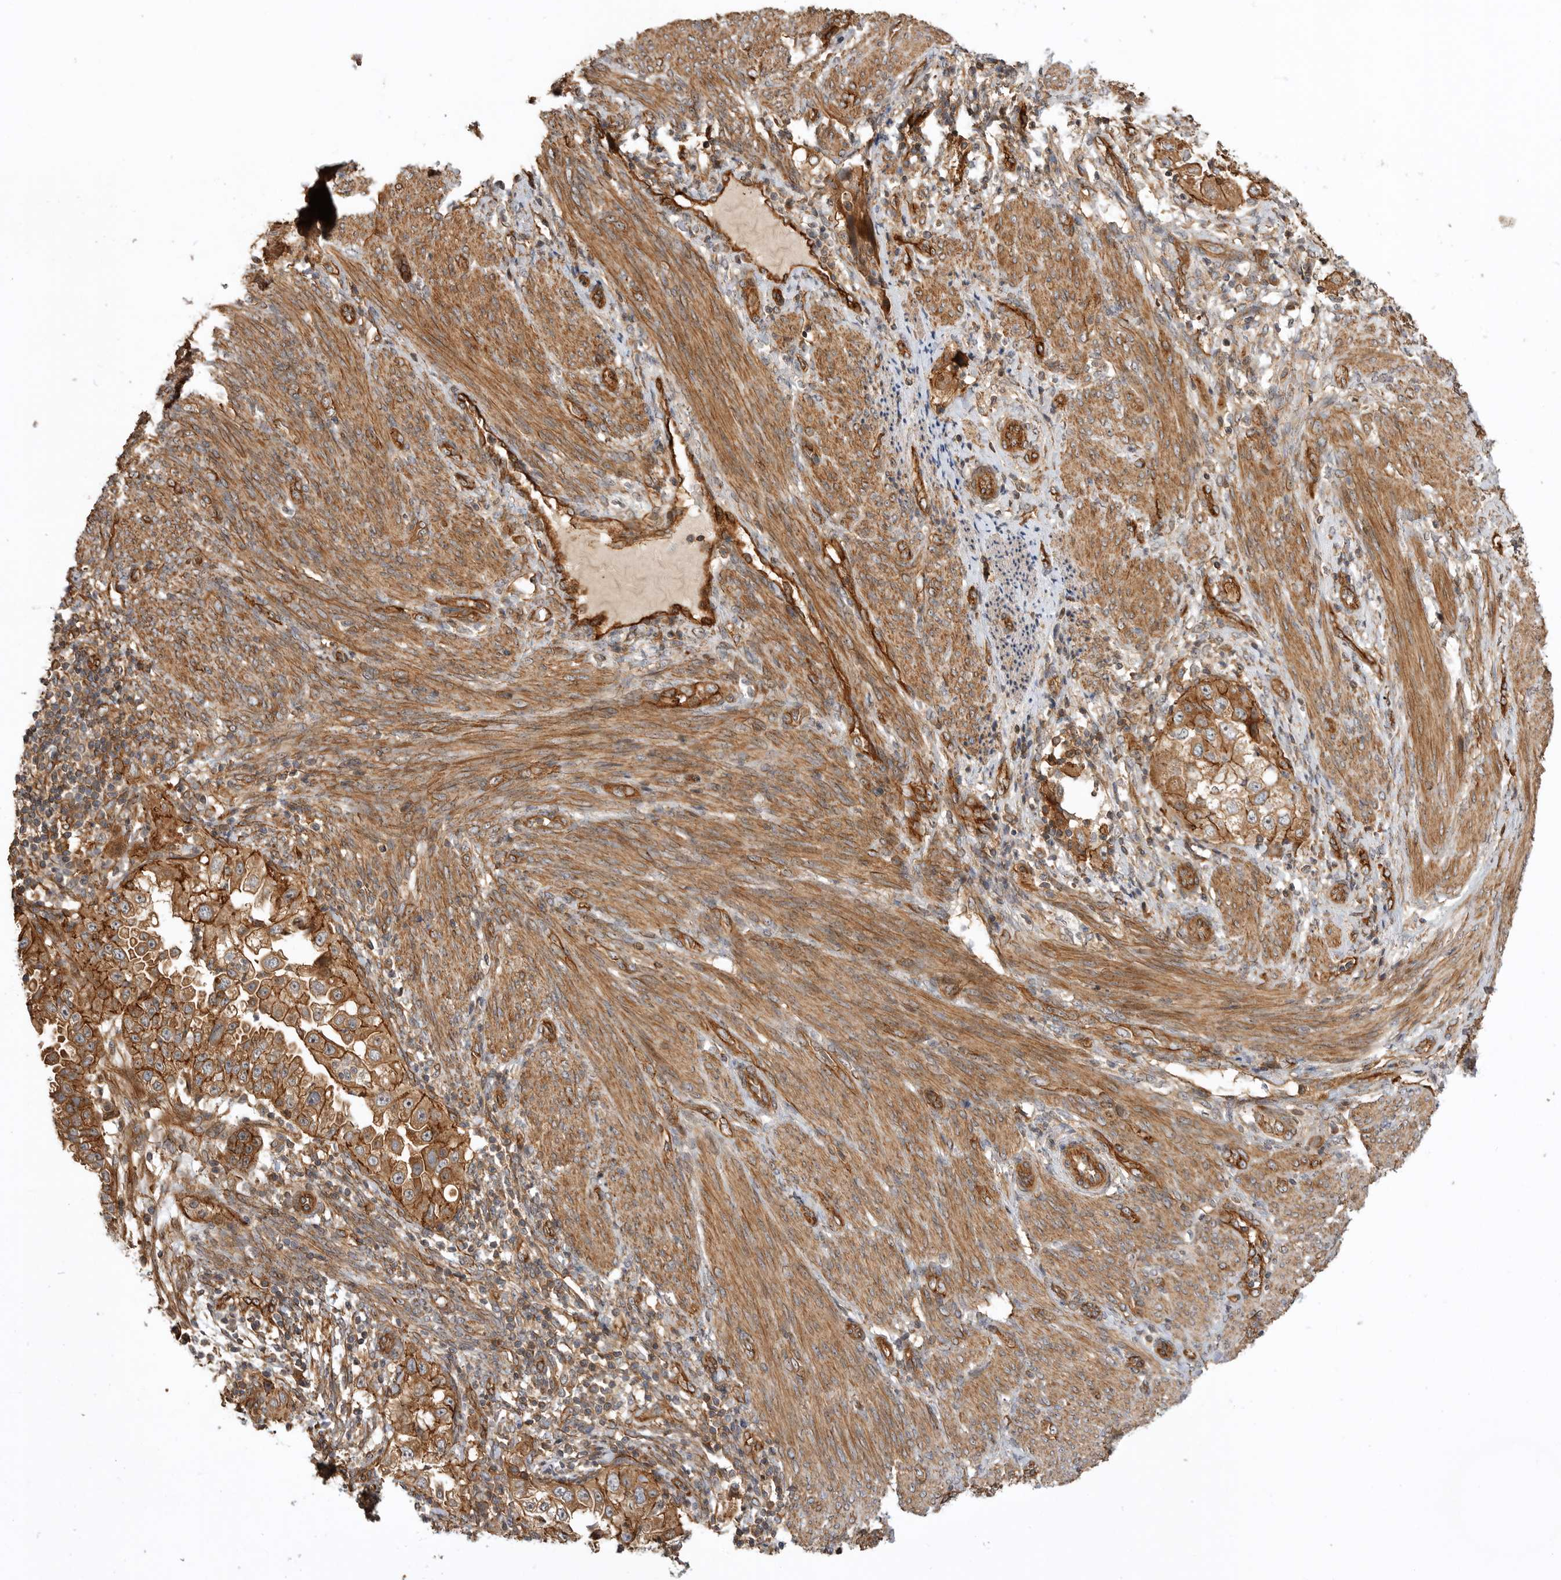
{"staining": {"intensity": "strong", "quantity": ">75%", "location": "cytoplasmic/membranous"}, "tissue": "endometrial cancer", "cell_type": "Tumor cells", "image_type": "cancer", "snomed": [{"axis": "morphology", "description": "Adenocarcinoma, NOS"}, {"axis": "topography", "description": "Endometrium"}], "caption": "Strong cytoplasmic/membranous protein staining is identified in approximately >75% of tumor cells in endometrial cancer.", "gene": "GPATCH2", "patient": {"sex": "female", "age": 85}}